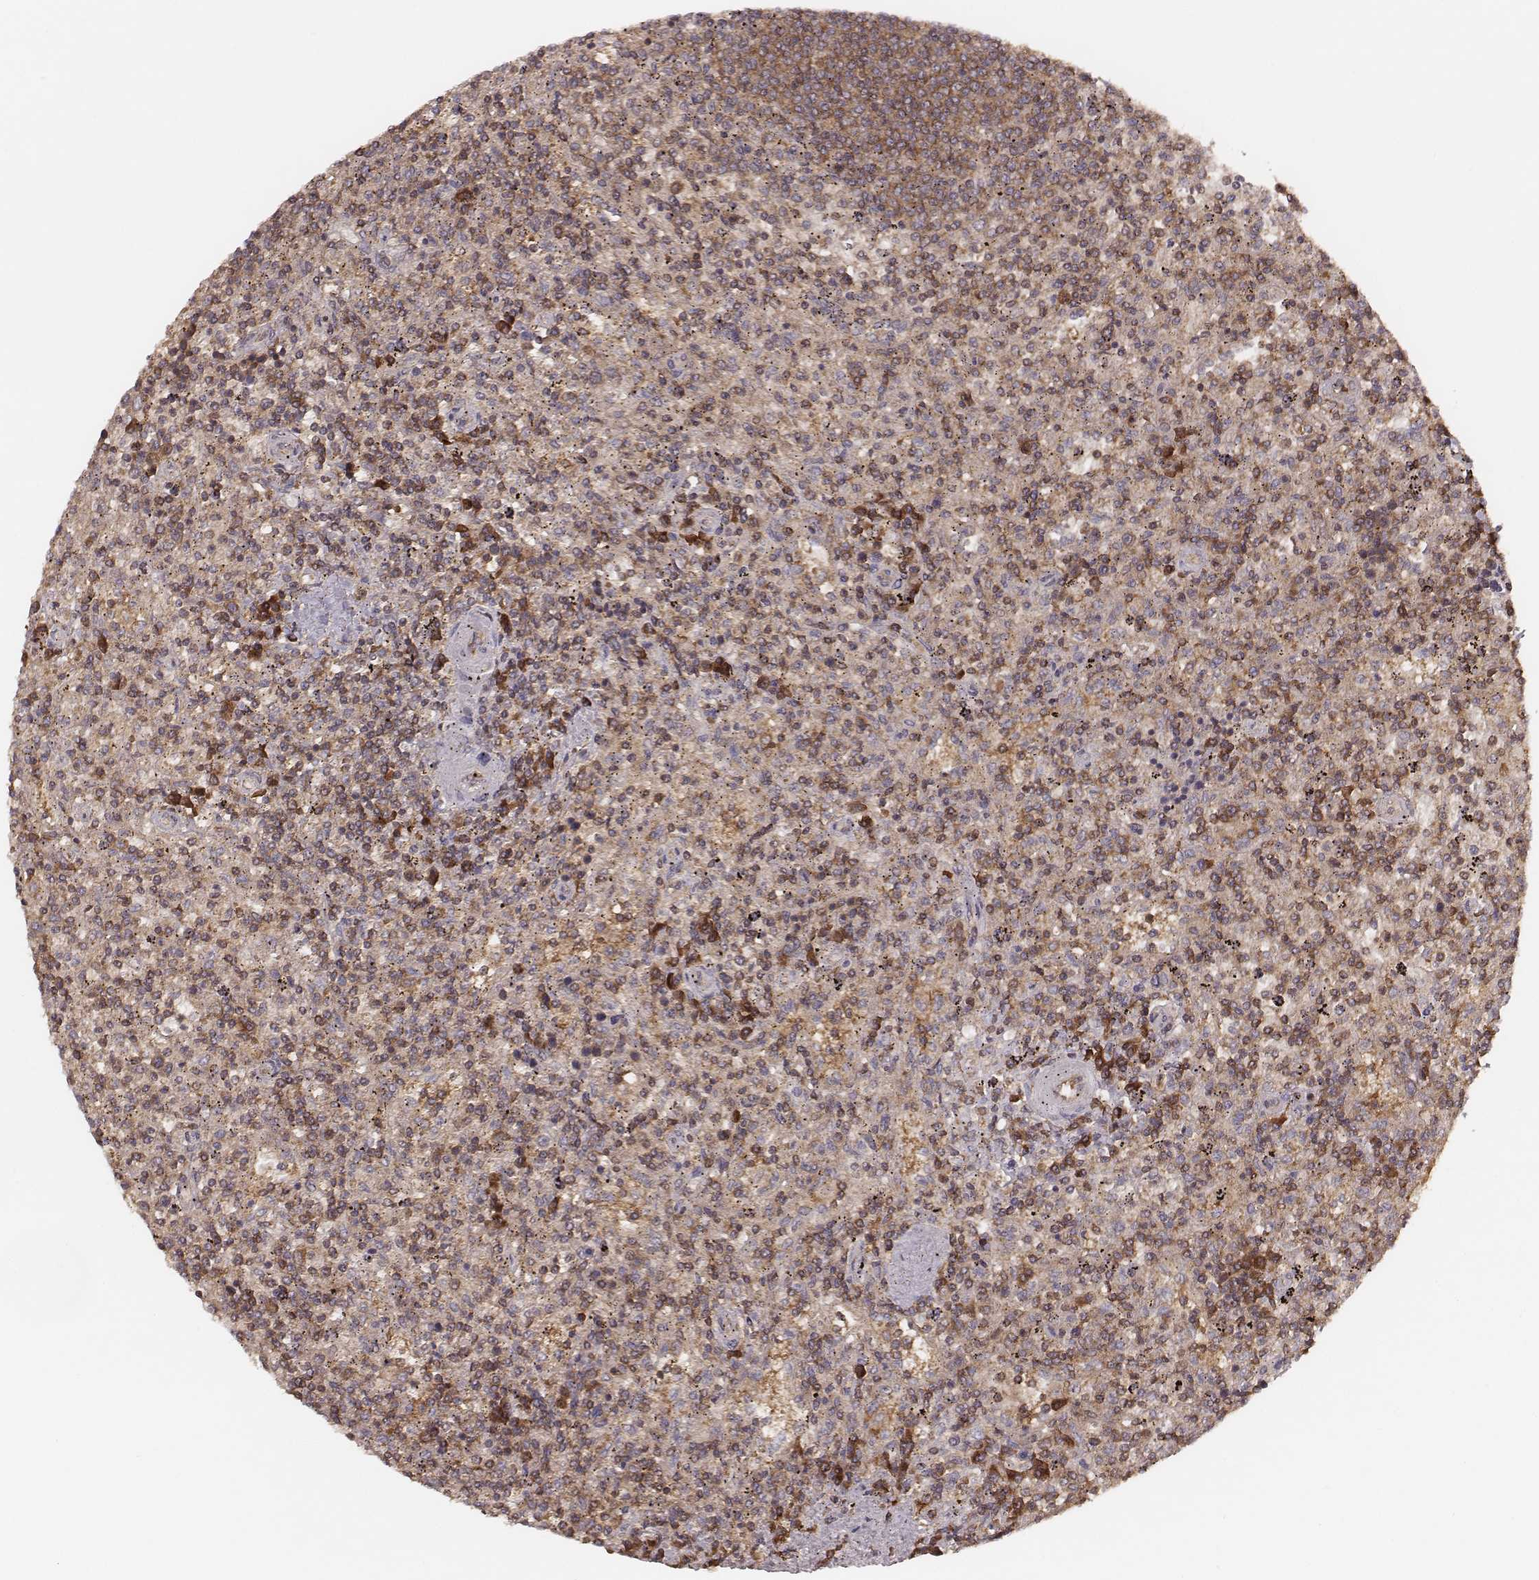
{"staining": {"intensity": "moderate", "quantity": ">75%", "location": "cytoplasmic/membranous"}, "tissue": "lymphoma", "cell_type": "Tumor cells", "image_type": "cancer", "snomed": [{"axis": "morphology", "description": "Malignant lymphoma, non-Hodgkin's type, Low grade"}, {"axis": "topography", "description": "Spleen"}], "caption": "Lymphoma was stained to show a protein in brown. There is medium levels of moderate cytoplasmic/membranous staining in about >75% of tumor cells.", "gene": "CARS1", "patient": {"sex": "male", "age": 62}}